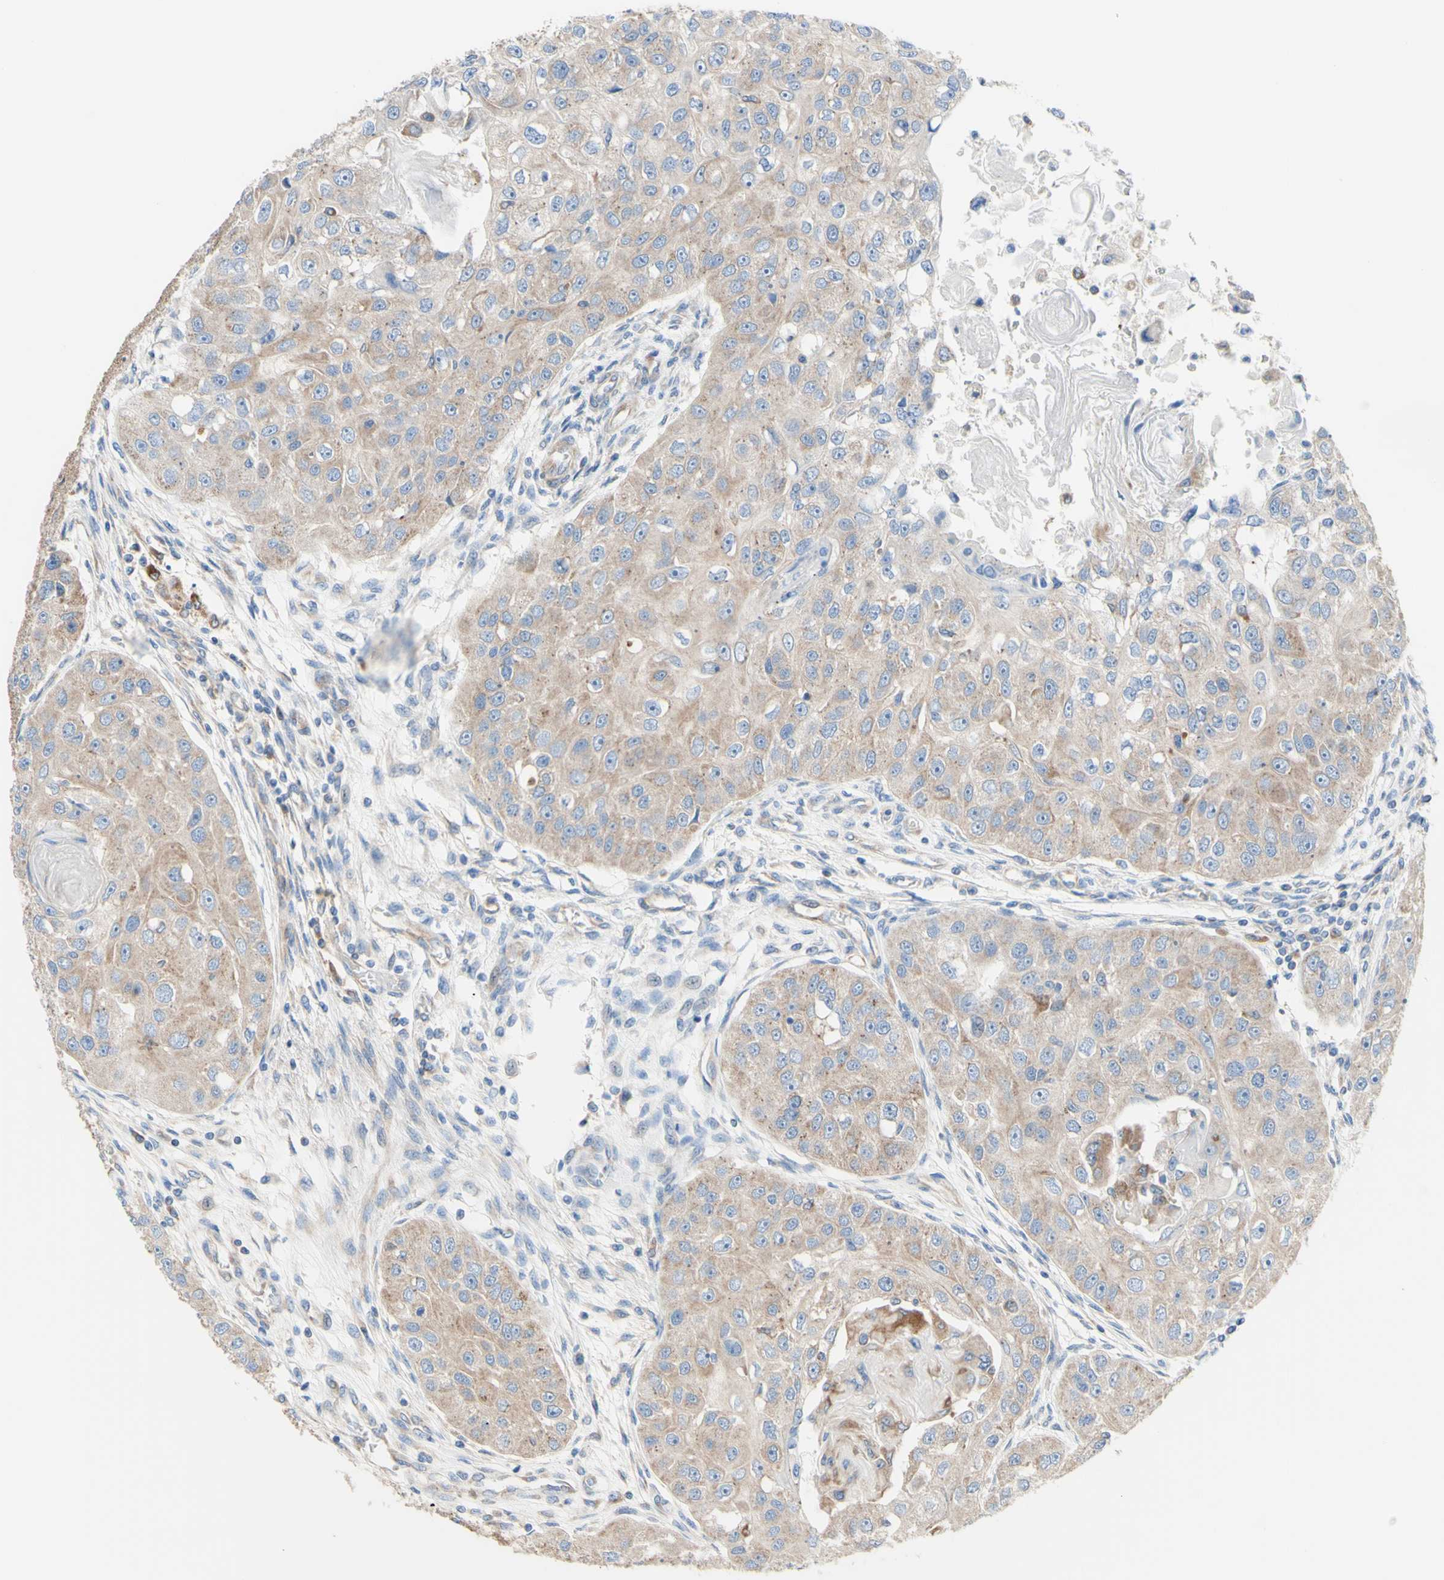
{"staining": {"intensity": "weak", "quantity": "25%-75%", "location": "cytoplasmic/membranous"}, "tissue": "head and neck cancer", "cell_type": "Tumor cells", "image_type": "cancer", "snomed": [{"axis": "morphology", "description": "Normal tissue, NOS"}, {"axis": "morphology", "description": "Squamous cell carcinoma, NOS"}, {"axis": "topography", "description": "Skeletal muscle"}, {"axis": "topography", "description": "Head-Neck"}], "caption": "A histopathology image of head and neck cancer (squamous cell carcinoma) stained for a protein displays weak cytoplasmic/membranous brown staining in tumor cells.", "gene": "RETREG2", "patient": {"sex": "male", "age": 51}}